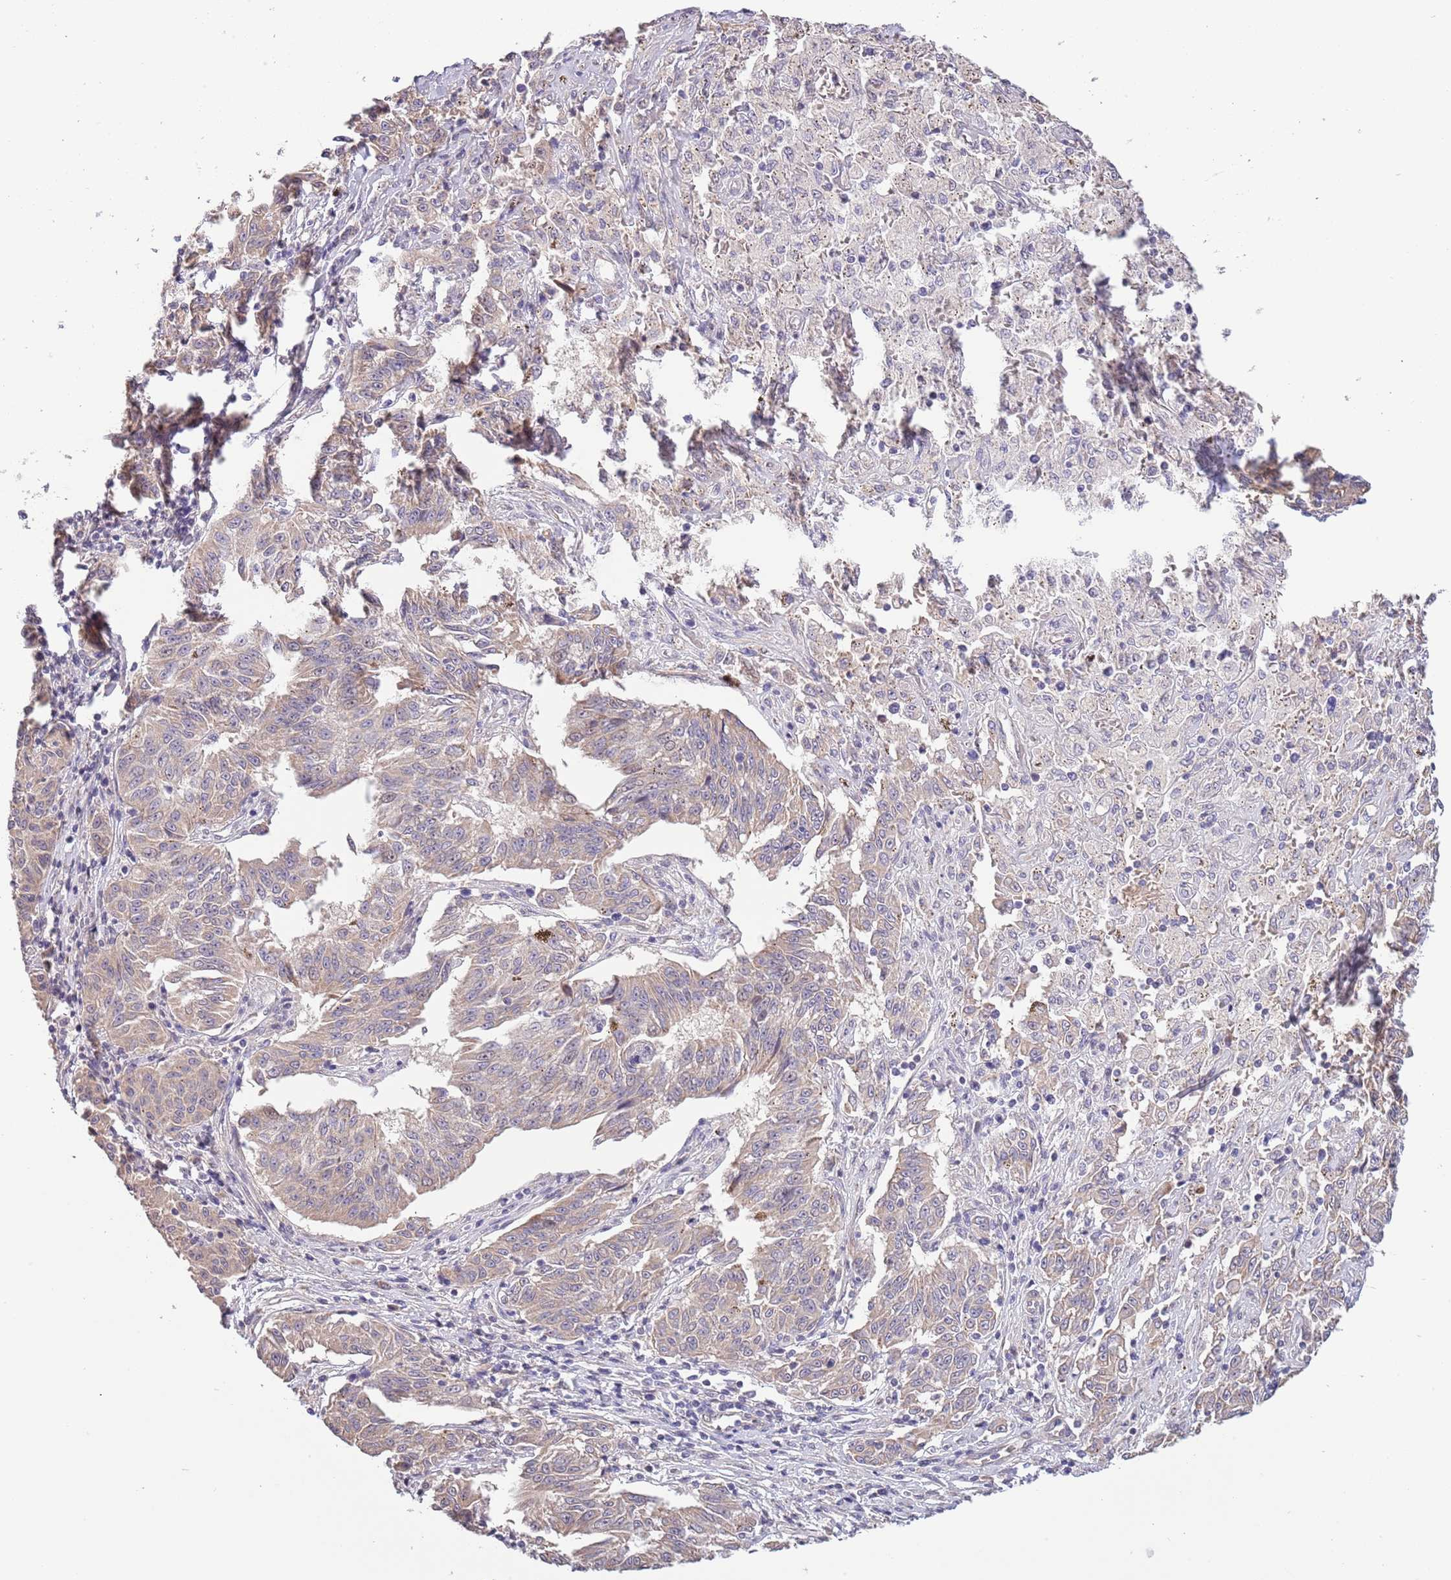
{"staining": {"intensity": "weak", "quantity": ">75%", "location": "cytoplasmic/membranous"}, "tissue": "melanoma", "cell_type": "Tumor cells", "image_type": "cancer", "snomed": [{"axis": "morphology", "description": "Malignant melanoma, NOS"}, {"axis": "topography", "description": "Skin"}], "caption": "This photomicrograph exhibits IHC staining of human malignant melanoma, with low weak cytoplasmic/membranous staining in approximately >75% of tumor cells.", "gene": "LIPJ", "patient": {"sex": "female", "age": 72}}